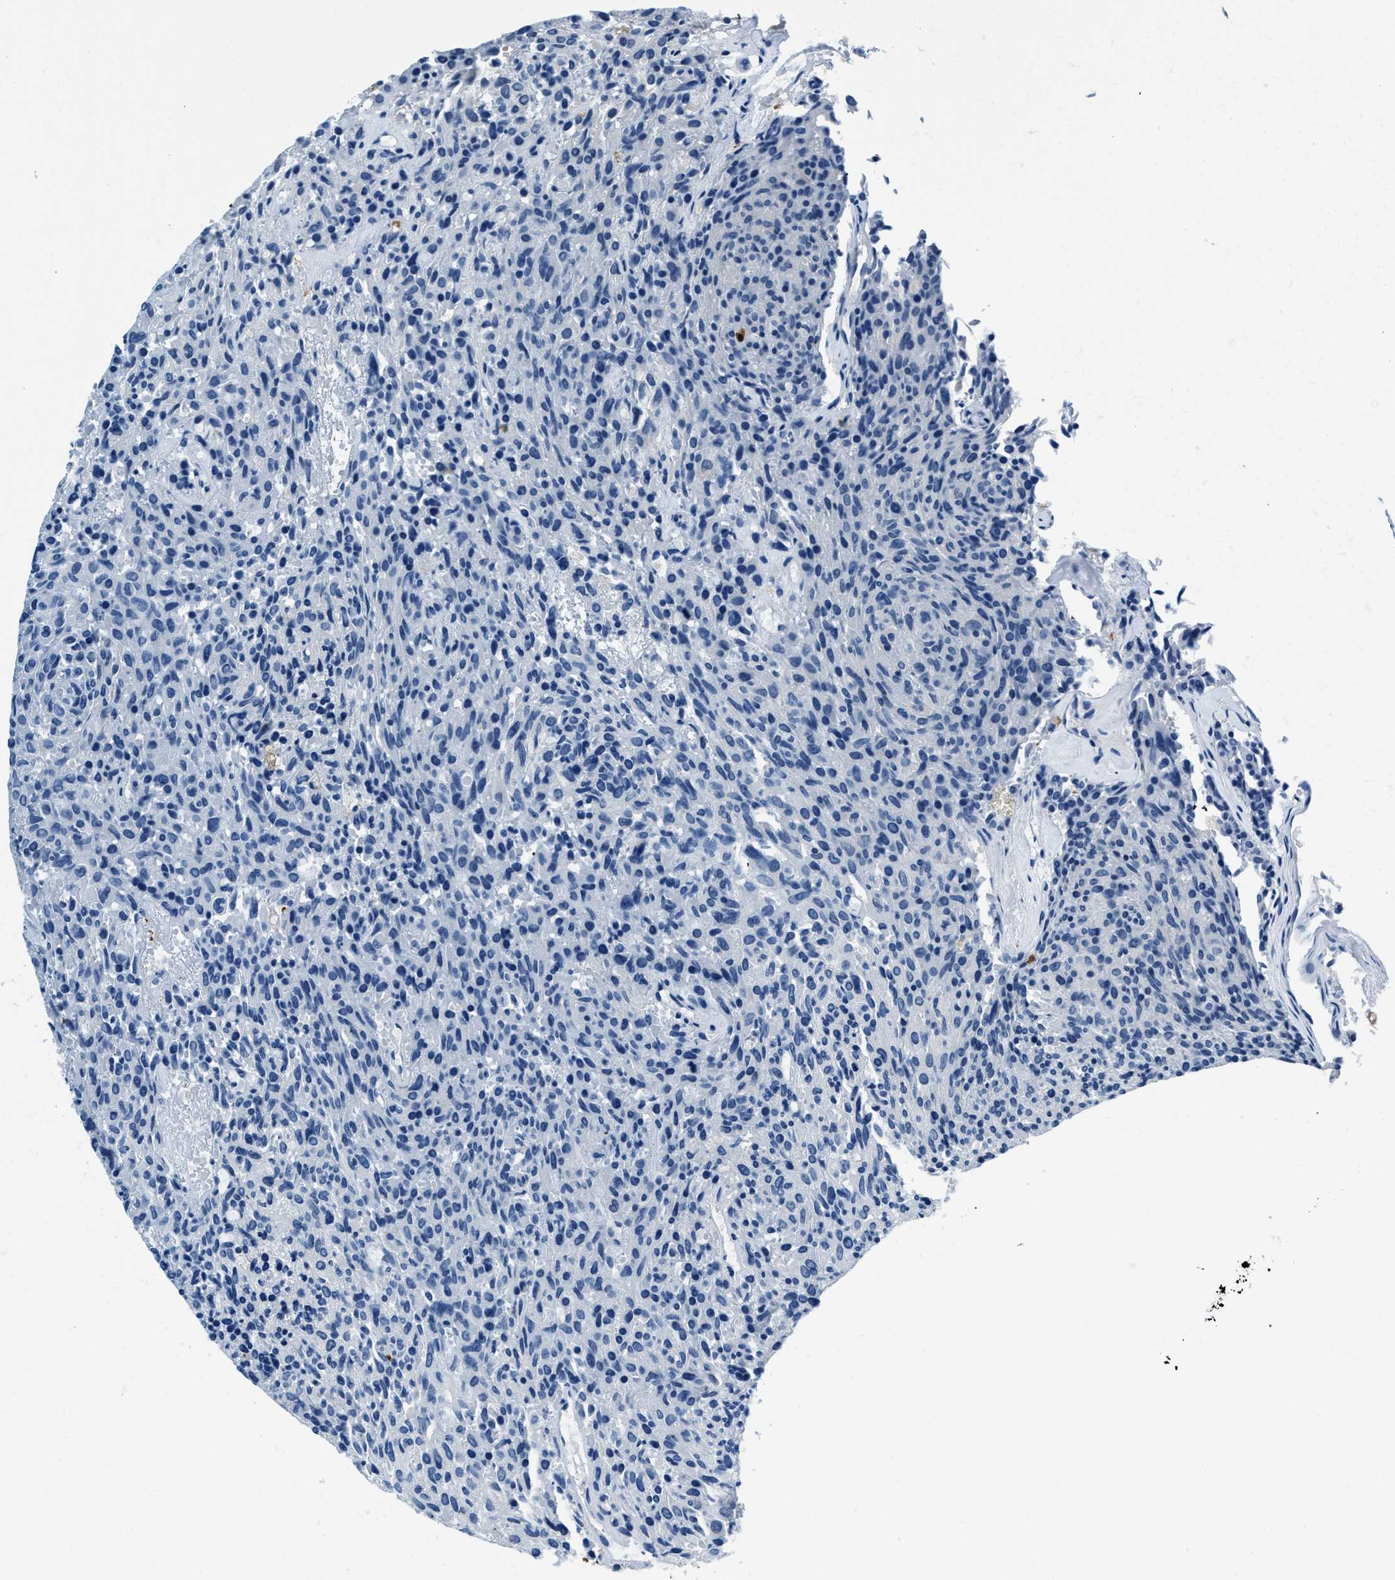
{"staining": {"intensity": "negative", "quantity": "none", "location": "none"}, "tissue": "carcinoid", "cell_type": "Tumor cells", "image_type": "cancer", "snomed": [{"axis": "morphology", "description": "Carcinoid, malignant, NOS"}, {"axis": "topography", "description": "Pancreas"}], "caption": "Tumor cells show no significant protein positivity in malignant carcinoid.", "gene": "CAPG", "patient": {"sex": "female", "age": 54}}